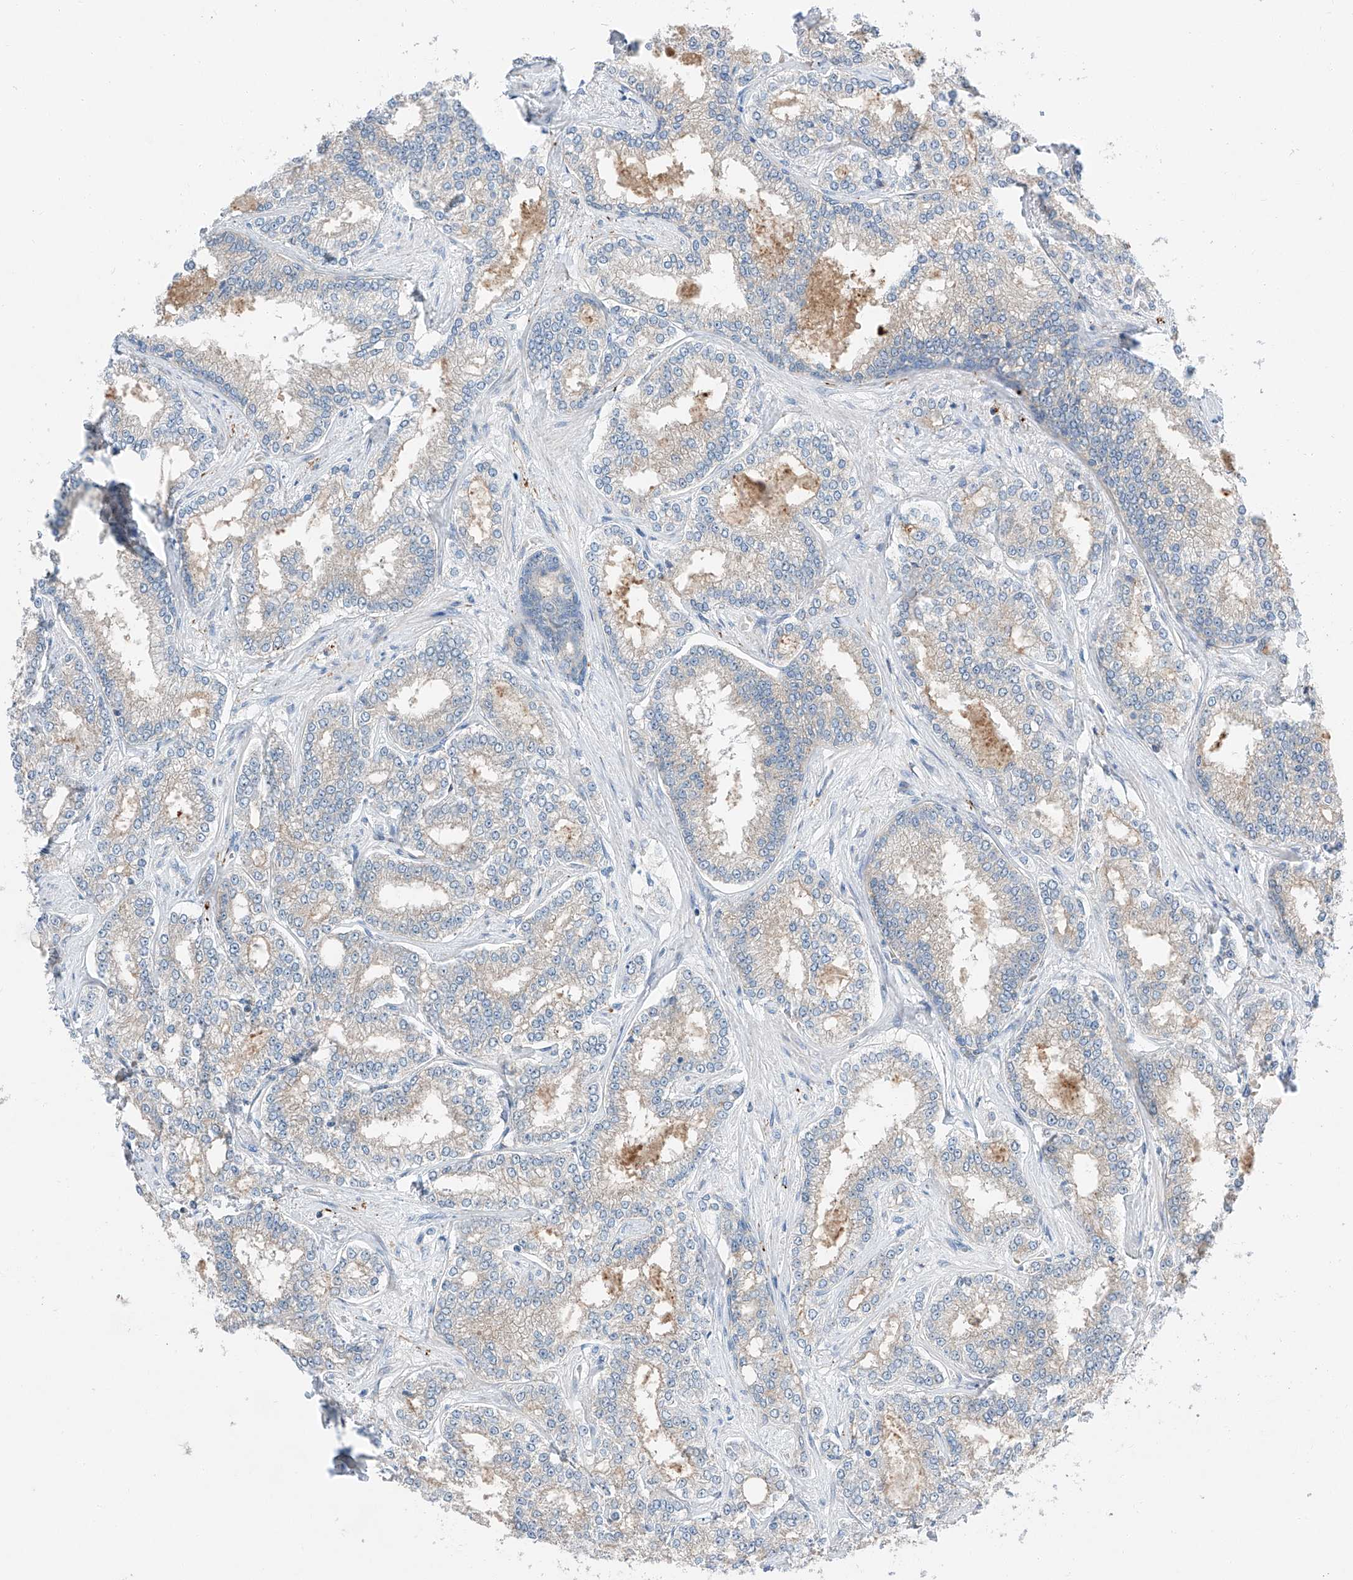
{"staining": {"intensity": "negative", "quantity": "none", "location": "none"}, "tissue": "prostate cancer", "cell_type": "Tumor cells", "image_type": "cancer", "snomed": [{"axis": "morphology", "description": "Normal tissue, NOS"}, {"axis": "morphology", "description": "Adenocarcinoma, High grade"}, {"axis": "topography", "description": "Prostate"}], "caption": "The immunohistochemistry (IHC) photomicrograph has no significant staining in tumor cells of prostate cancer (adenocarcinoma (high-grade)) tissue.", "gene": "CLDND1", "patient": {"sex": "male", "age": 83}}